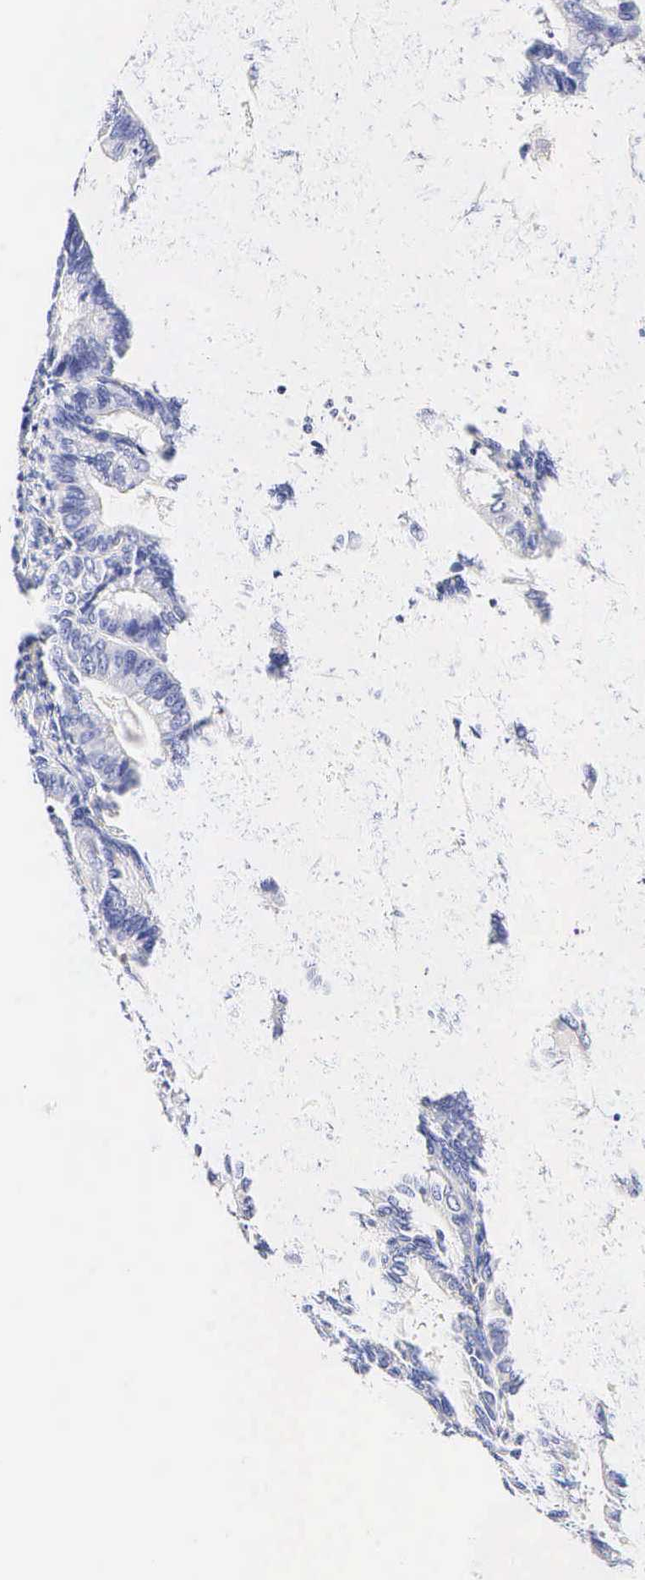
{"staining": {"intensity": "negative", "quantity": "none", "location": "none"}, "tissue": "endometrial cancer", "cell_type": "Tumor cells", "image_type": "cancer", "snomed": [{"axis": "morphology", "description": "Adenocarcinoma, NOS"}, {"axis": "topography", "description": "Endometrium"}], "caption": "Immunohistochemistry histopathology image of human adenocarcinoma (endometrial) stained for a protein (brown), which shows no expression in tumor cells.", "gene": "CD3E", "patient": {"sex": "female", "age": 63}}